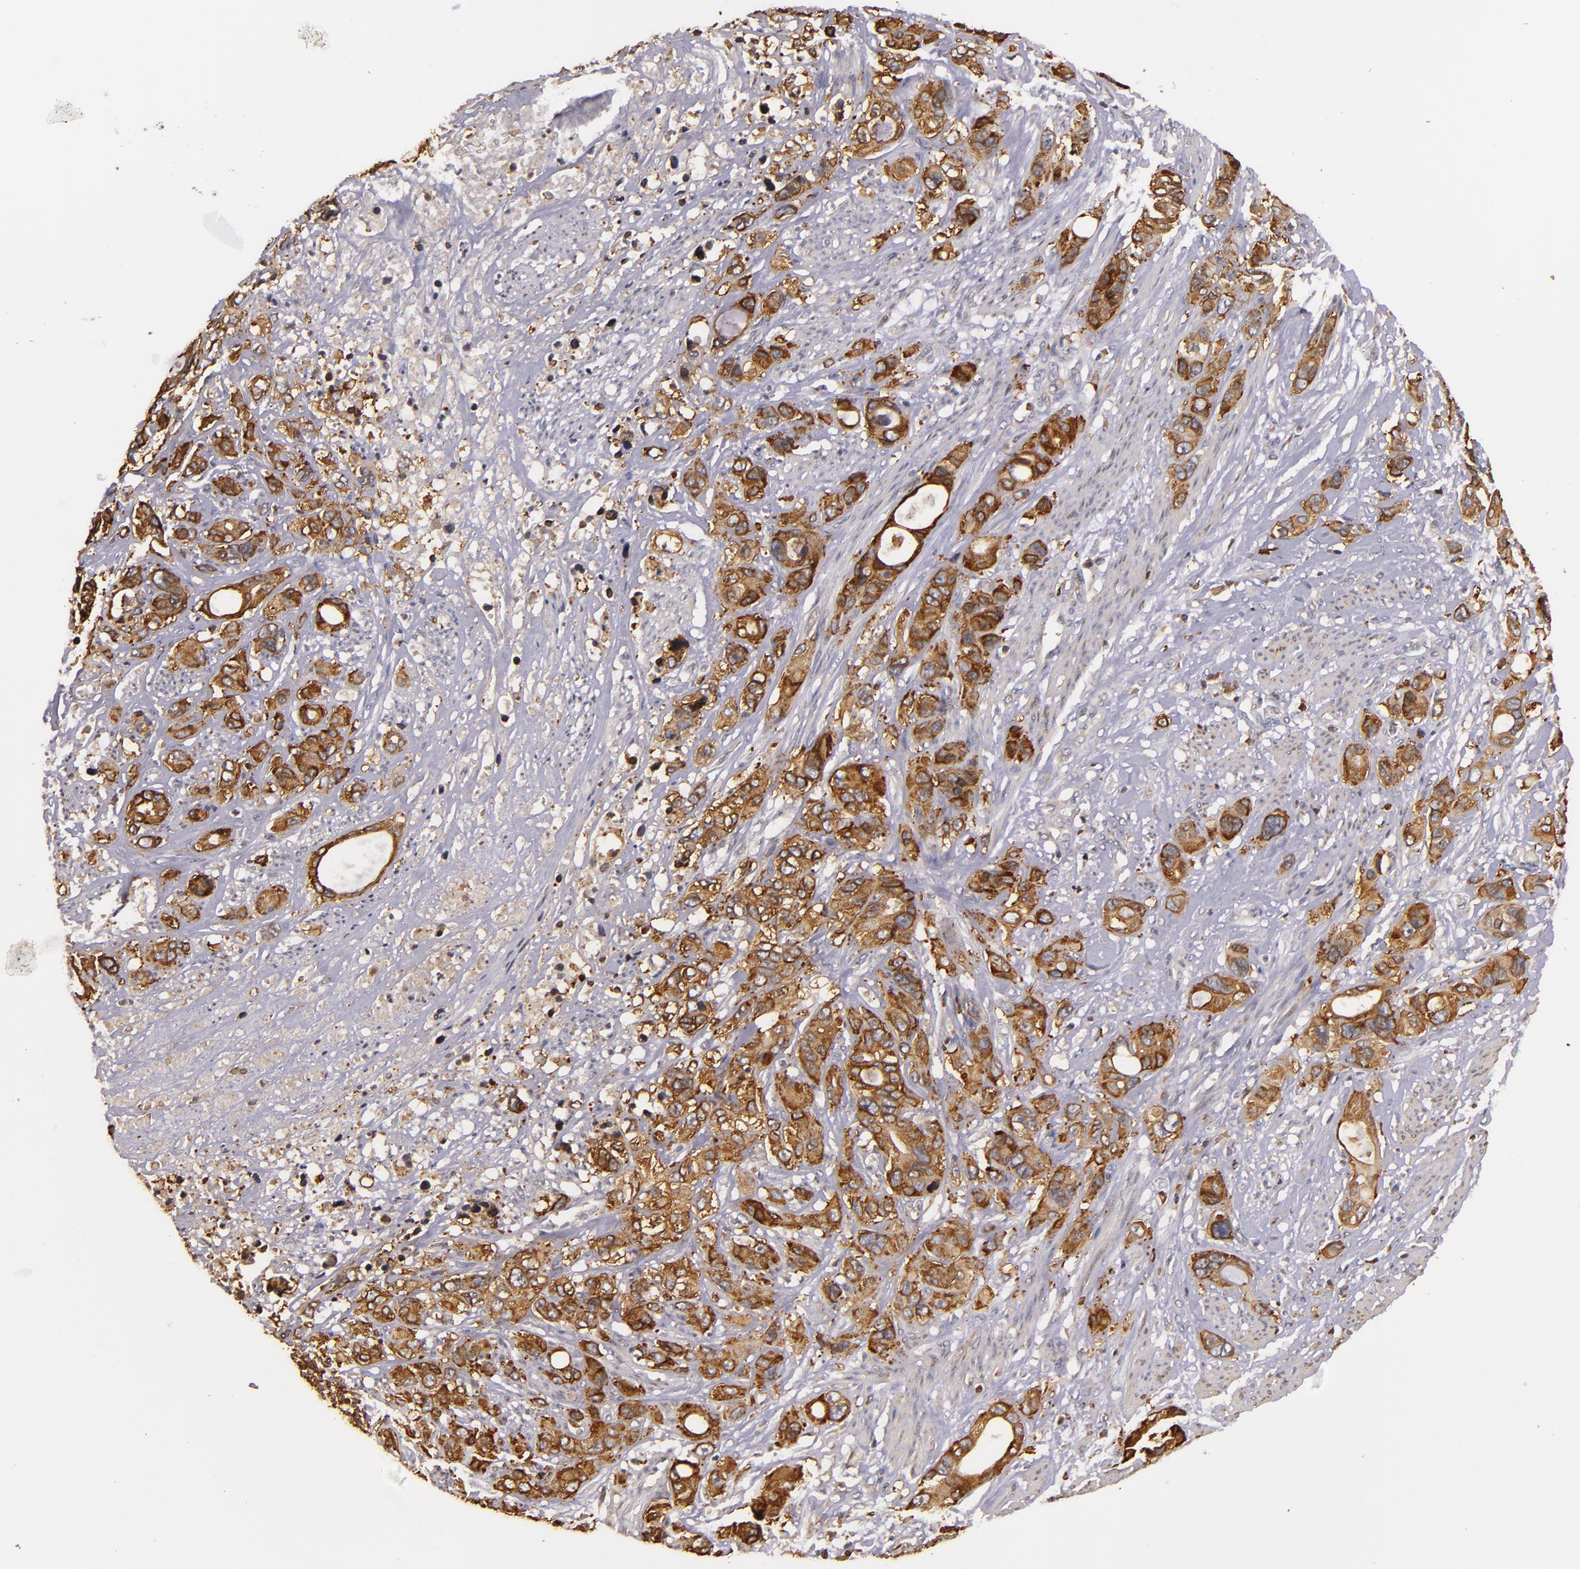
{"staining": {"intensity": "moderate", "quantity": ">75%", "location": "cytoplasmic/membranous"}, "tissue": "stomach cancer", "cell_type": "Tumor cells", "image_type": "cancer", "snomed": [{"axis": "morphology", "description": "Adenocarcinoma, NOS"}, {"axis": "topography", "description": "Stomach, upper"}], "caption": "Tumor cells display medium levels of moderate cytoplasmic/membranous expression in approximately >75% of cells in human adenocarcinoma (stomach). Immunohistochemistry (ihc) stains the protein in brown and the nuclei are stained blue.", "gene": "SLC9A3R1", "patient": {"sex": "male", "age": 47}}